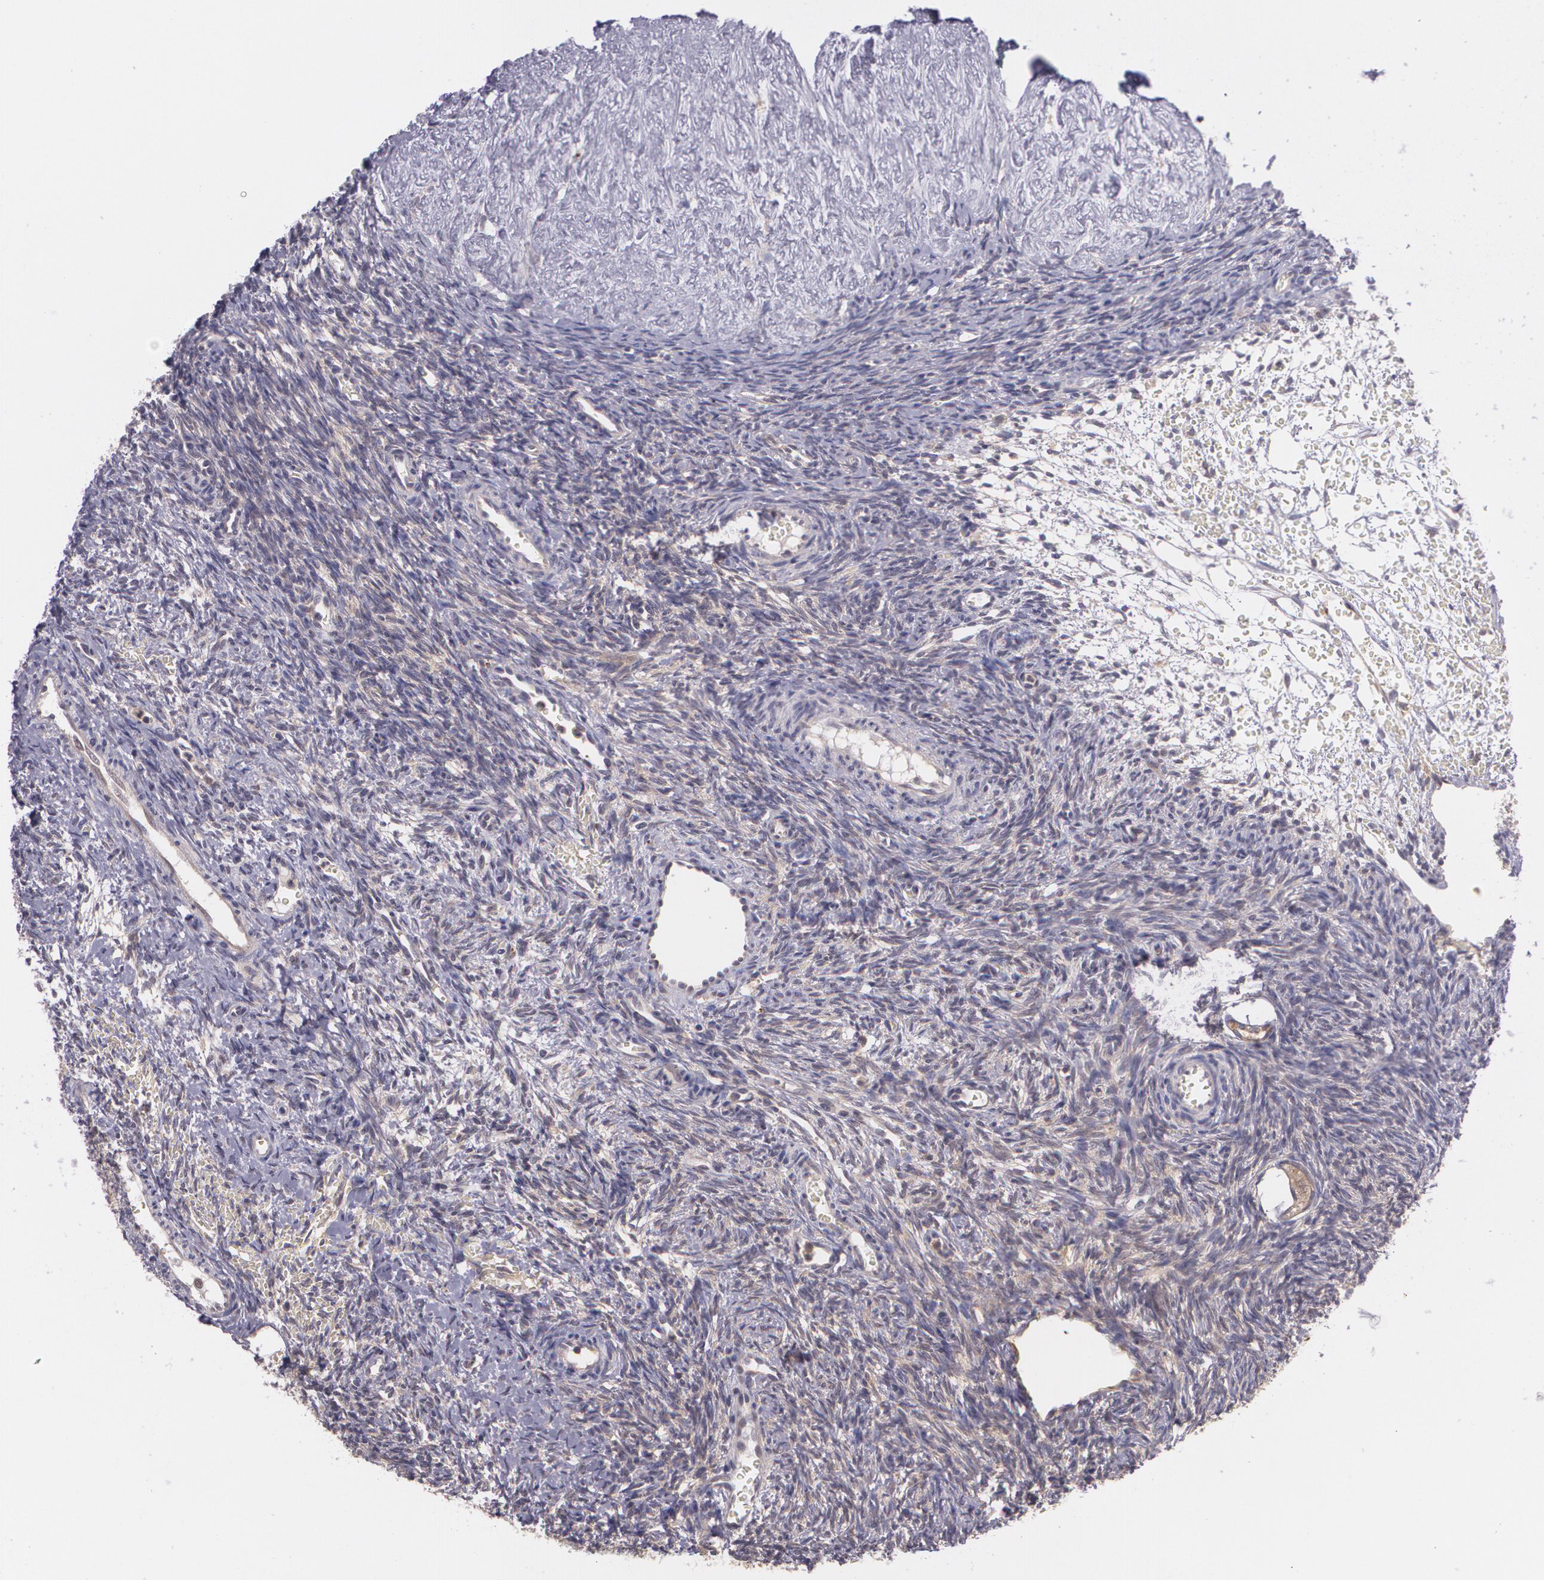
{"staining": {"intensity": "weak", "quantity": ">75%", "location": "cytoplasmic/membranous"}, "tissue": "ovary", "cell_type": "Ovarian stroma cells", "image_type": "normal", "snomed": [{"axis": "morphology", "description": "Normal tissue, NOS"}, {"axis": "topography", "description": "Ovary"}], "caption": "Ovary stained for a protein reveals weak cytoplasmic/membranous positivity in ovarian stroma cells. The staining is performed using DAB brown chromogen to label protein expression. The nuclei are counter-stained blue using hematoxylin.", "gene": "CCL17", "patient": {"sex": "female", "age": 39}}